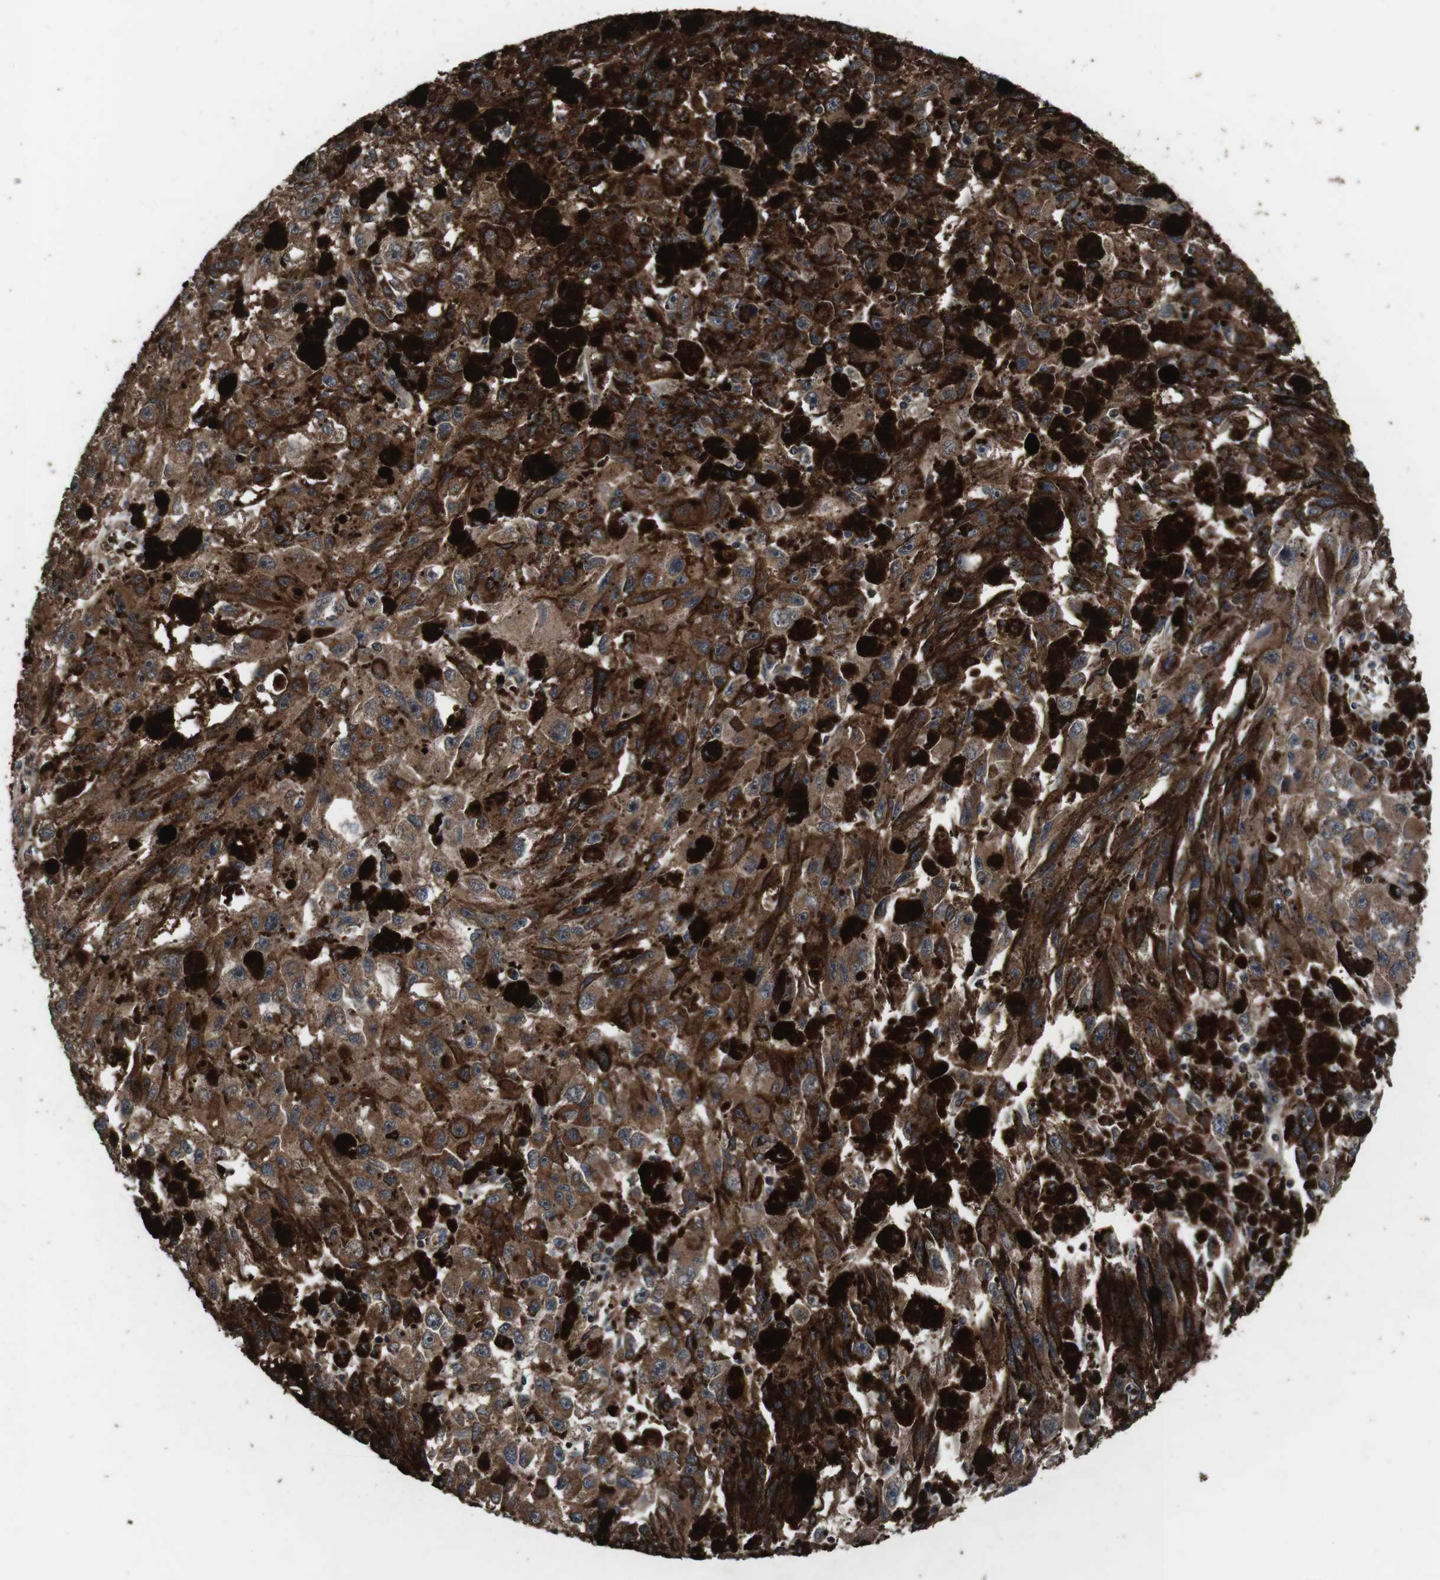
{"staining": {"intensity": "moderate", "quantity": ">75%", "location": "cytoplasmic/membranous"}, "tissue": "melanoma", "cell_type": "Tumor cells", "image_type": "cancer", "snomed": [{"axis": "morphology", "description": "Malignant melanoma in situ"}, {"axis": "morphology", "description": "Malignant melanoma, NOS"}, {"axis": "topography", "description": "Skin"}], "caption": "This micrograph displays immunohistochemistry (IHC) staining of human melanoma, with medium moderate cytoplasmic/membranous staining in approximately >75% of tumor cells.", "gene": "SMYD3", "patient": {"sex": "female", "age": 88}}